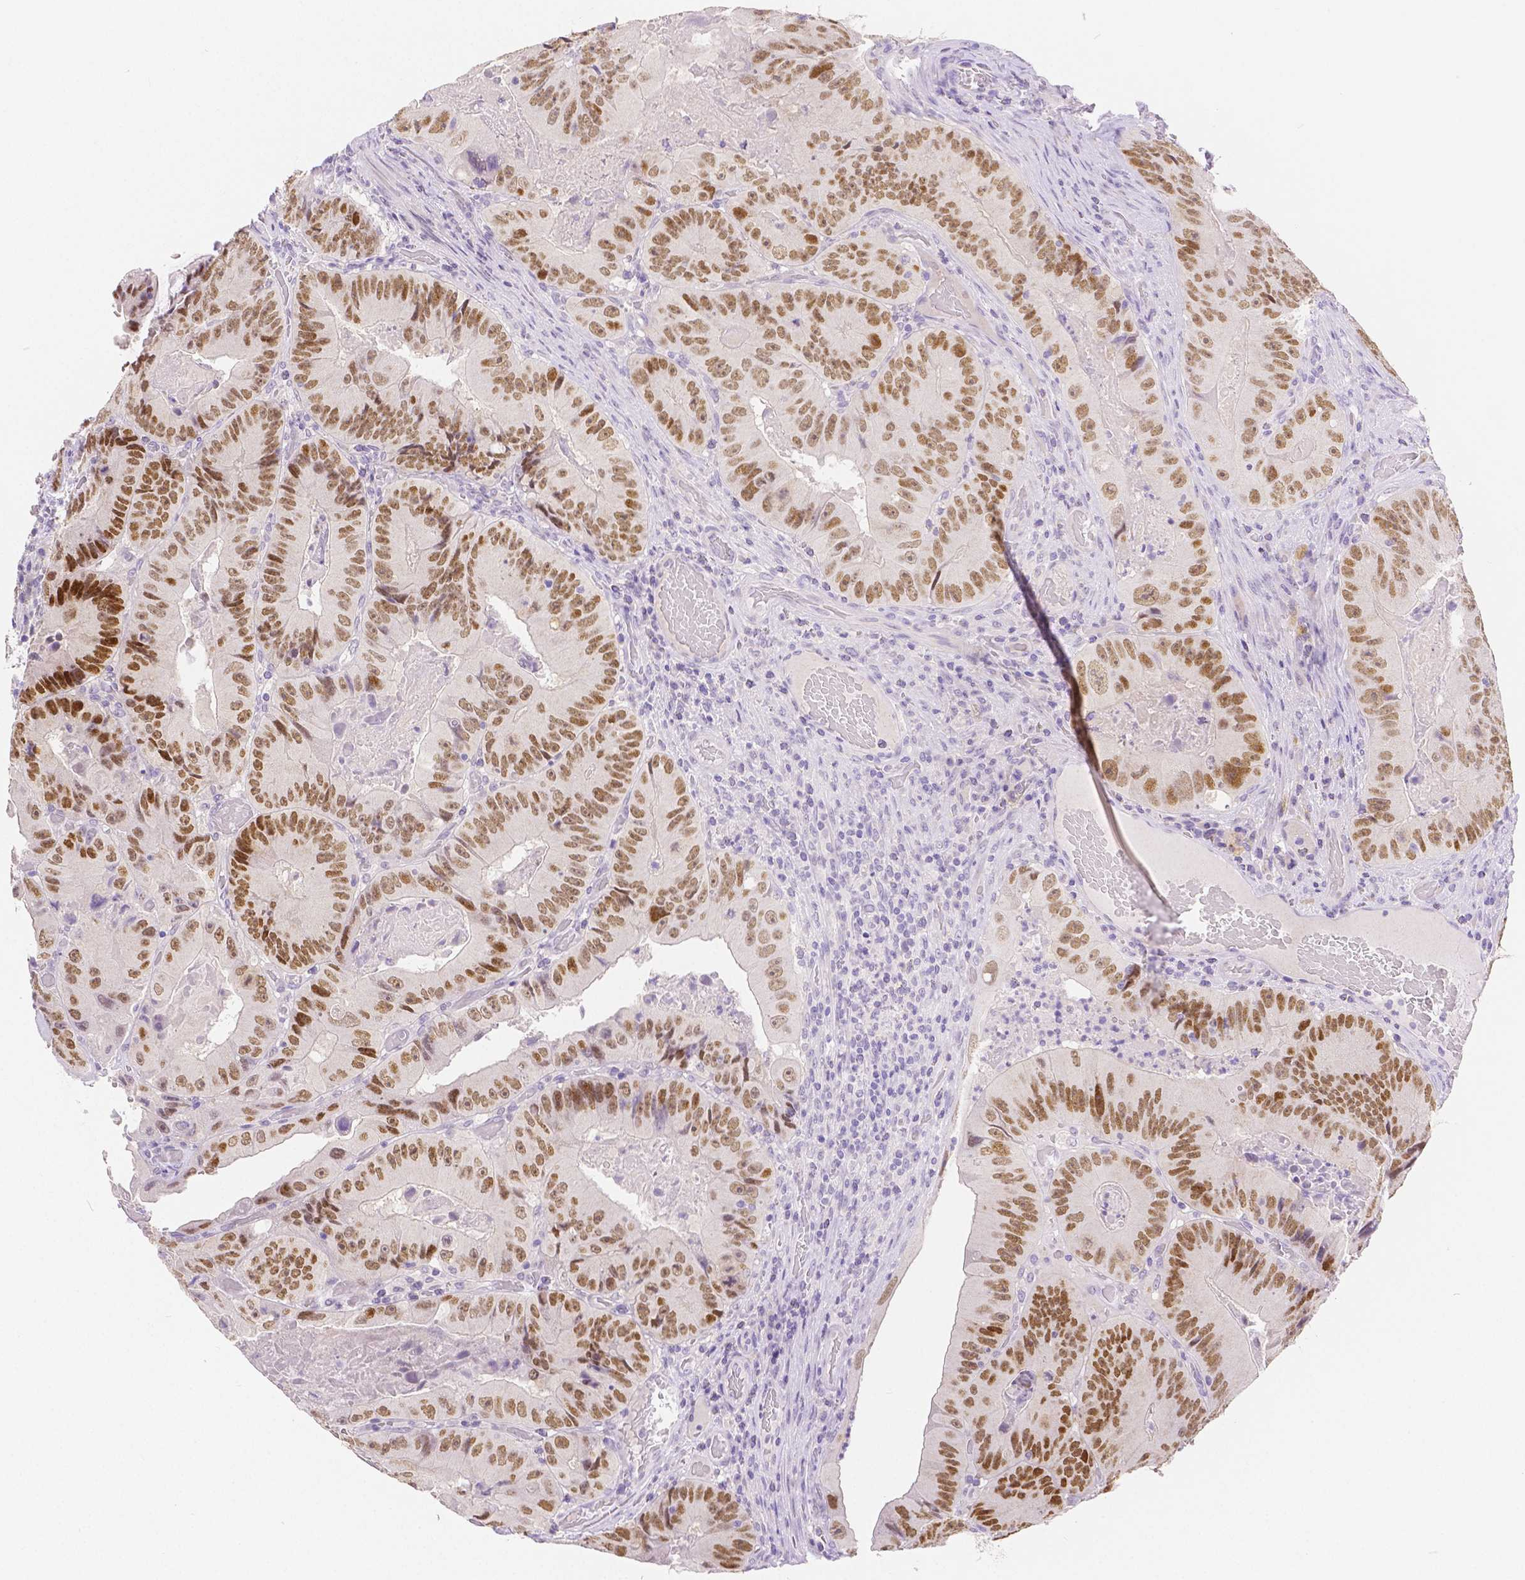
{"staining": {"intensity": "moderate", "quantity": ">75%", "location": "nuclear"}, "tissue": "colorectal cancer", "cell_type": "Tumor cells", "image_type": "cancer", "snomed": [{"axis": "morphology", "description": "Adenocarcinoma, NOS"}, {"axis": "topography", "description": "Colon"}], "caption": "IHC histopathology image of colorectal cancer stained for a protein (brown), which exhibits medium levels of moderate nuclear staining in about >75% of tumor cells.", "gene": "HNF1B", "patient": {"sex": "female", "age": 86}}